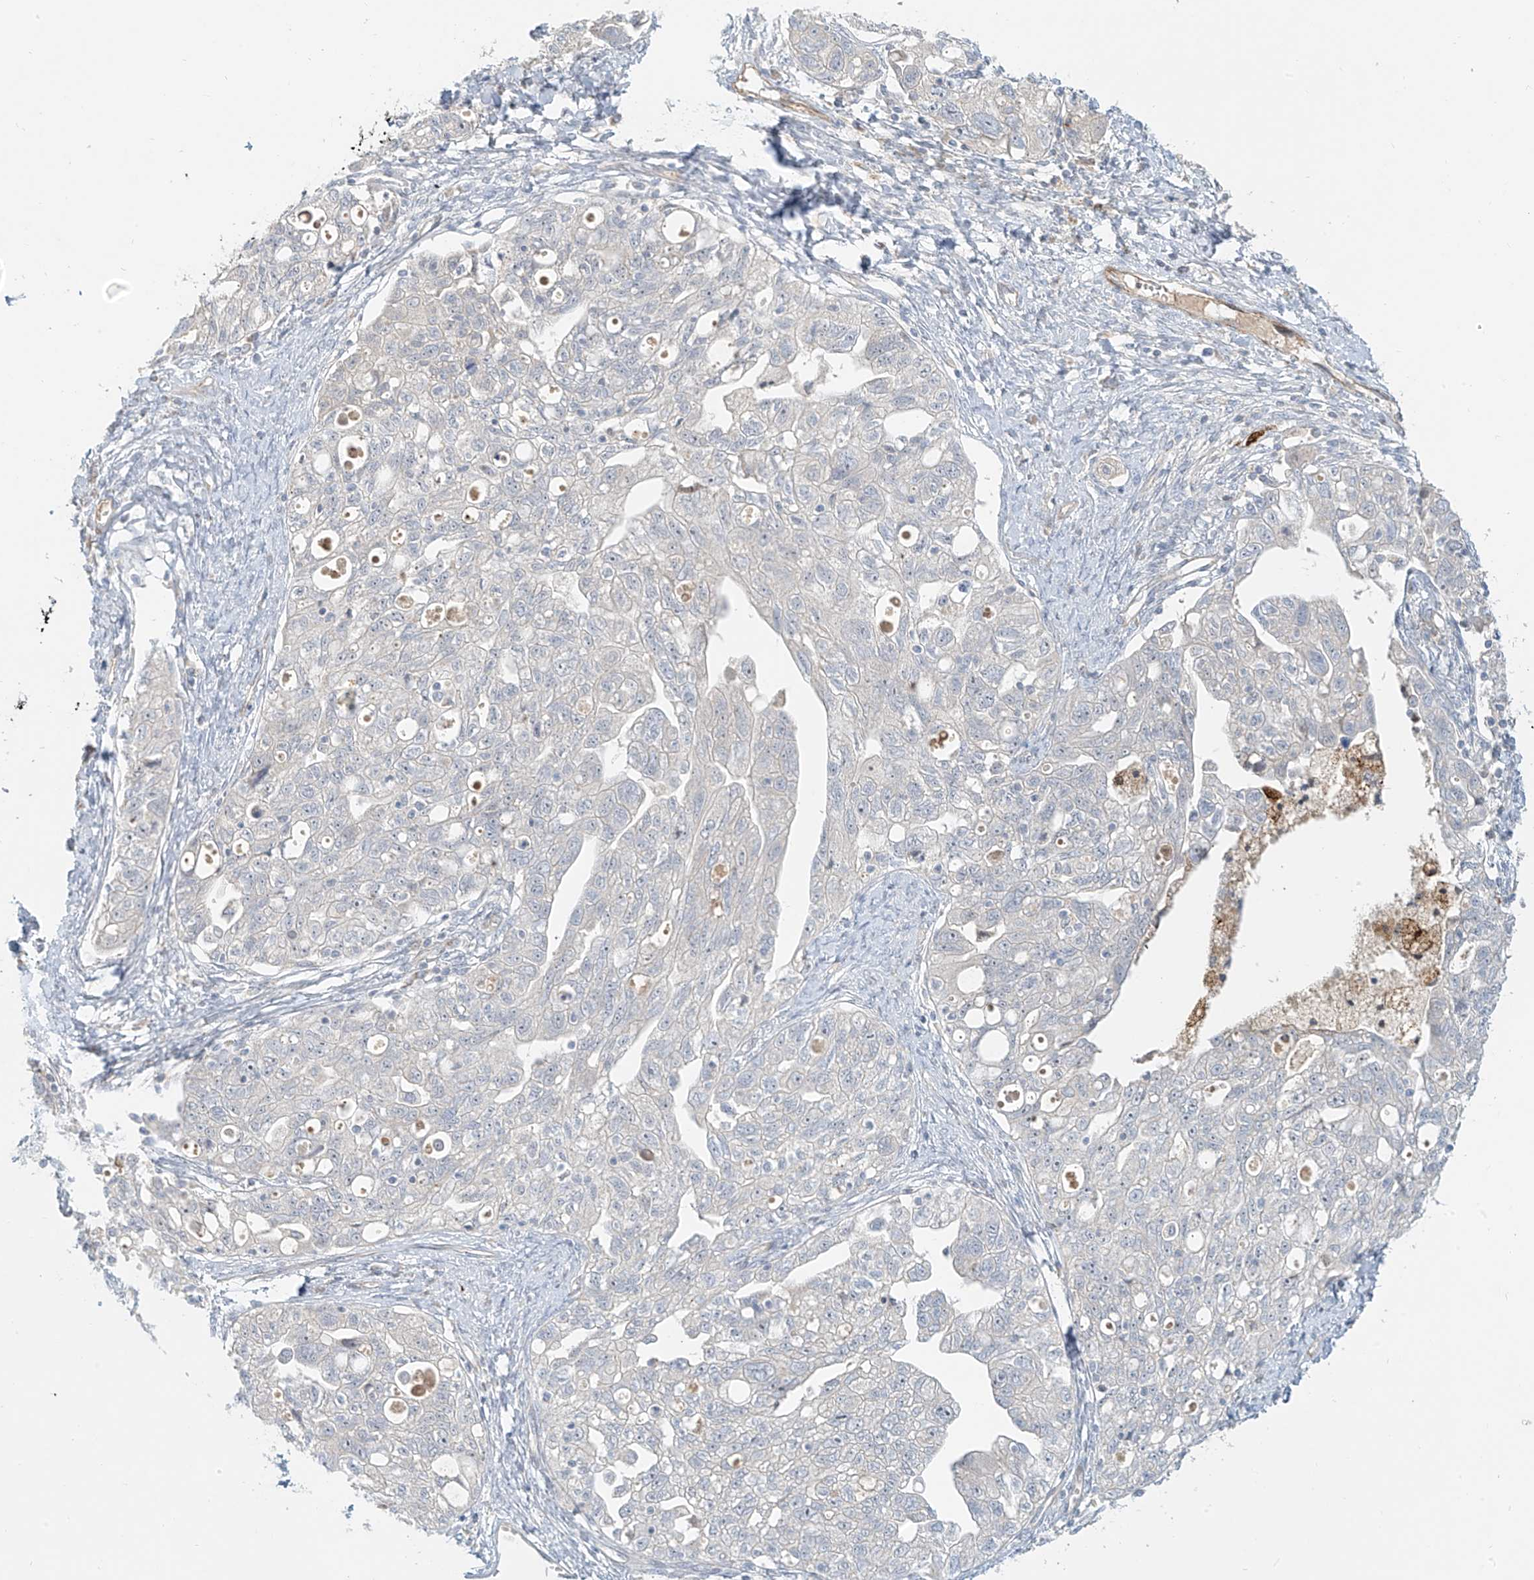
{"staining": {"intensity": "negative", "quantity": "none", "location": "none"}, "tissue": "ovarian cancer", "cell_type": "Tumor cells", "image_type": "cancer", "snomed": [{"axis": "morphology", "description": "Carcinoma, NOS"}, {"axis": "morphology", "description": "Cystadenocarcinoma, serous, NOS"}, {"axis": "topography", "description": "Ovary"}], "caption": "Immunohistochemistry (IHC) photomicrograph of neoplastic tissue: ovarian cancer (serous cystadenocarcinoma) stained with DAB shows no significant protein positivity in tumor cells.", "gene": "C2orf42", "patient": {"sex": "female", "age": 69}}